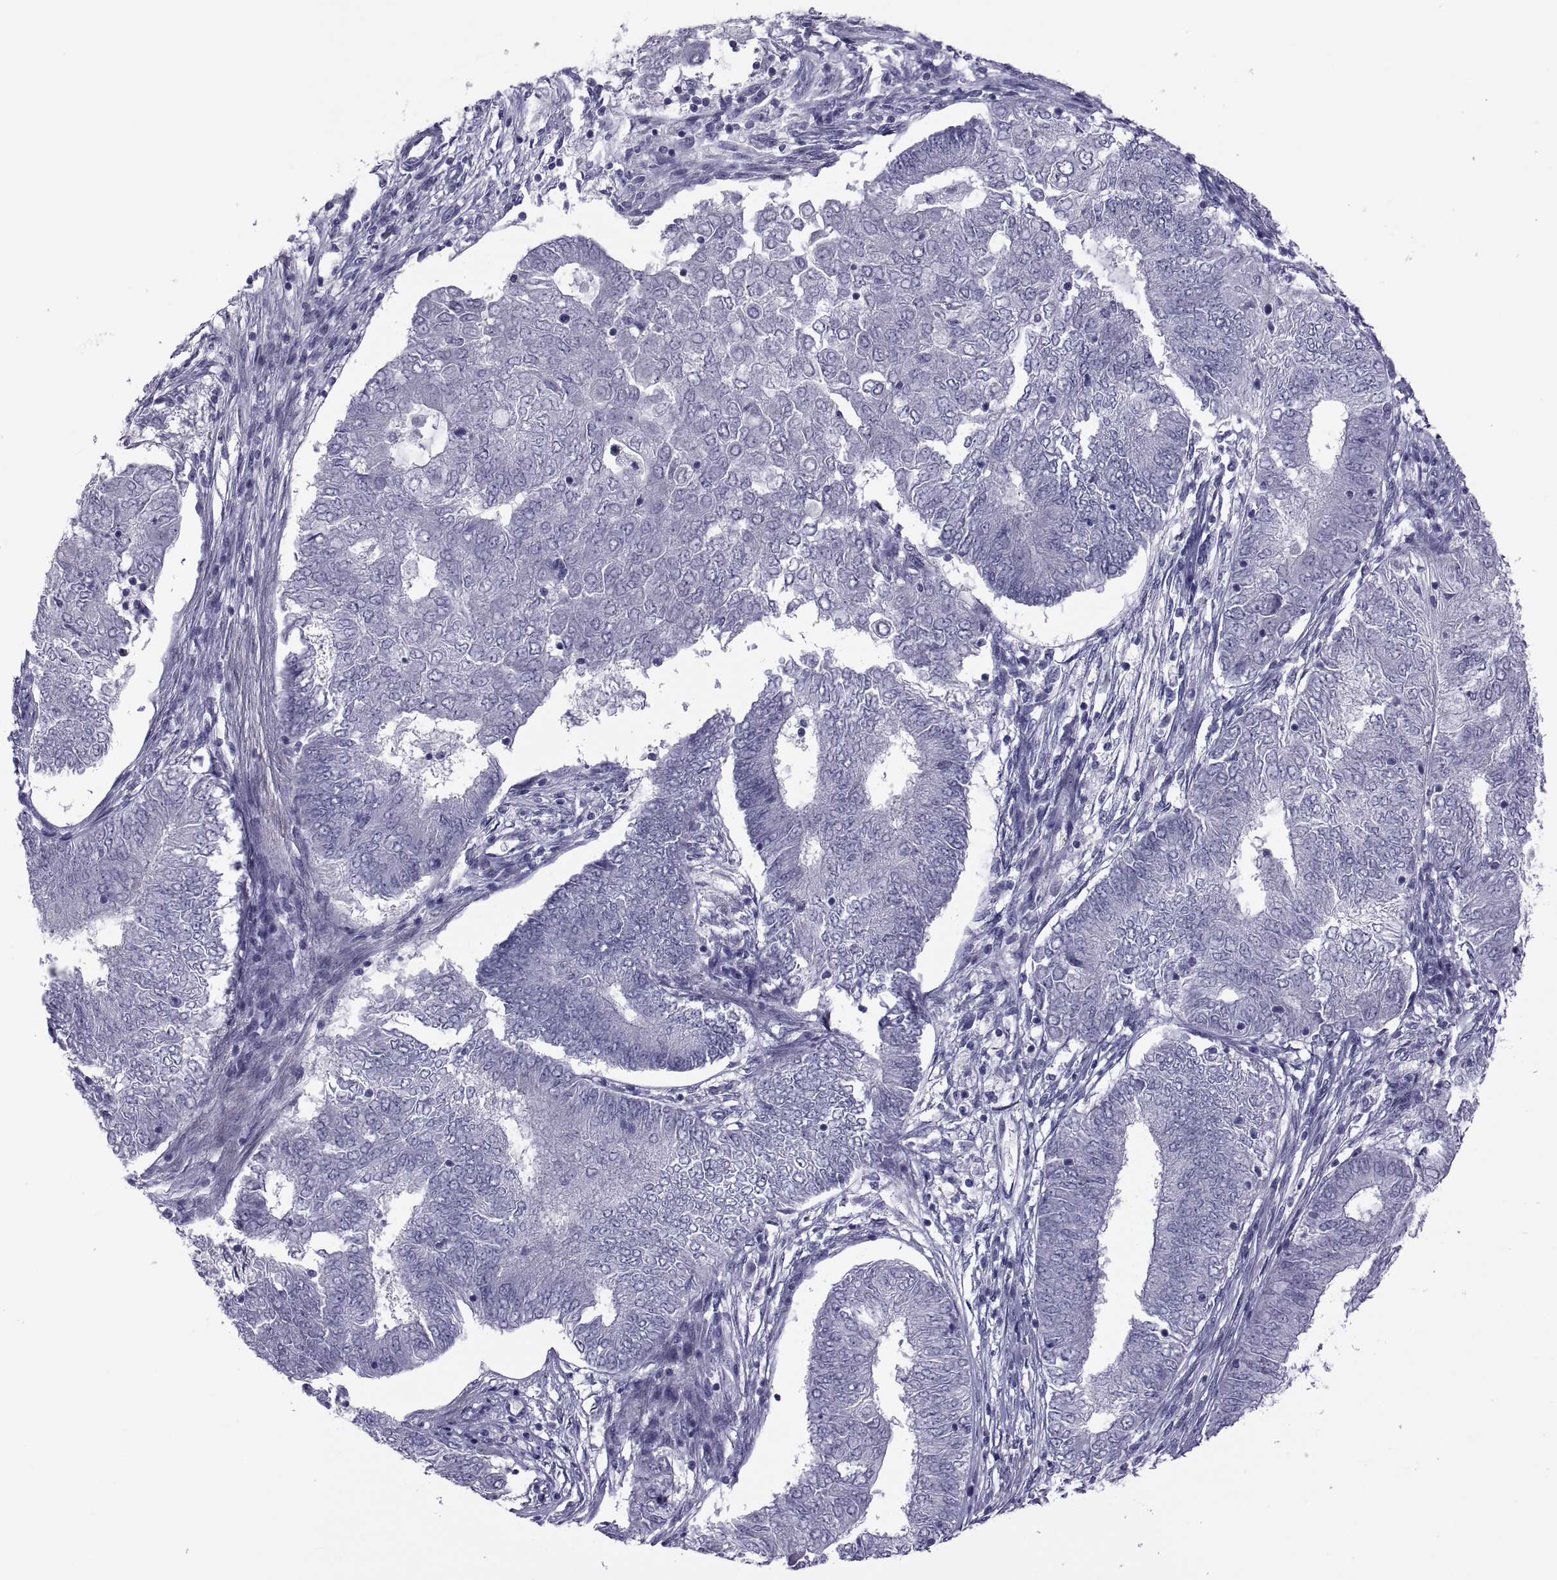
{"staining": {"intensity": "negative", "quantity": "none", "location": "none"}, "tissue": "endometrial cancer", "cell_type": "Tumor cells", "image_type": "cancer", "snomed": [{"axis": "morphology", "description": "Adenocarcinoma, NOS"}, {"axis": "topography", "description": "Endometrium"}], "caption": "Endometrial adenocarcinoma was stained to show a protein in brown. There is no significant expression in tumor cells.", "gene": "TMEM158", "patient": {"sex": "female", "age": 62}}